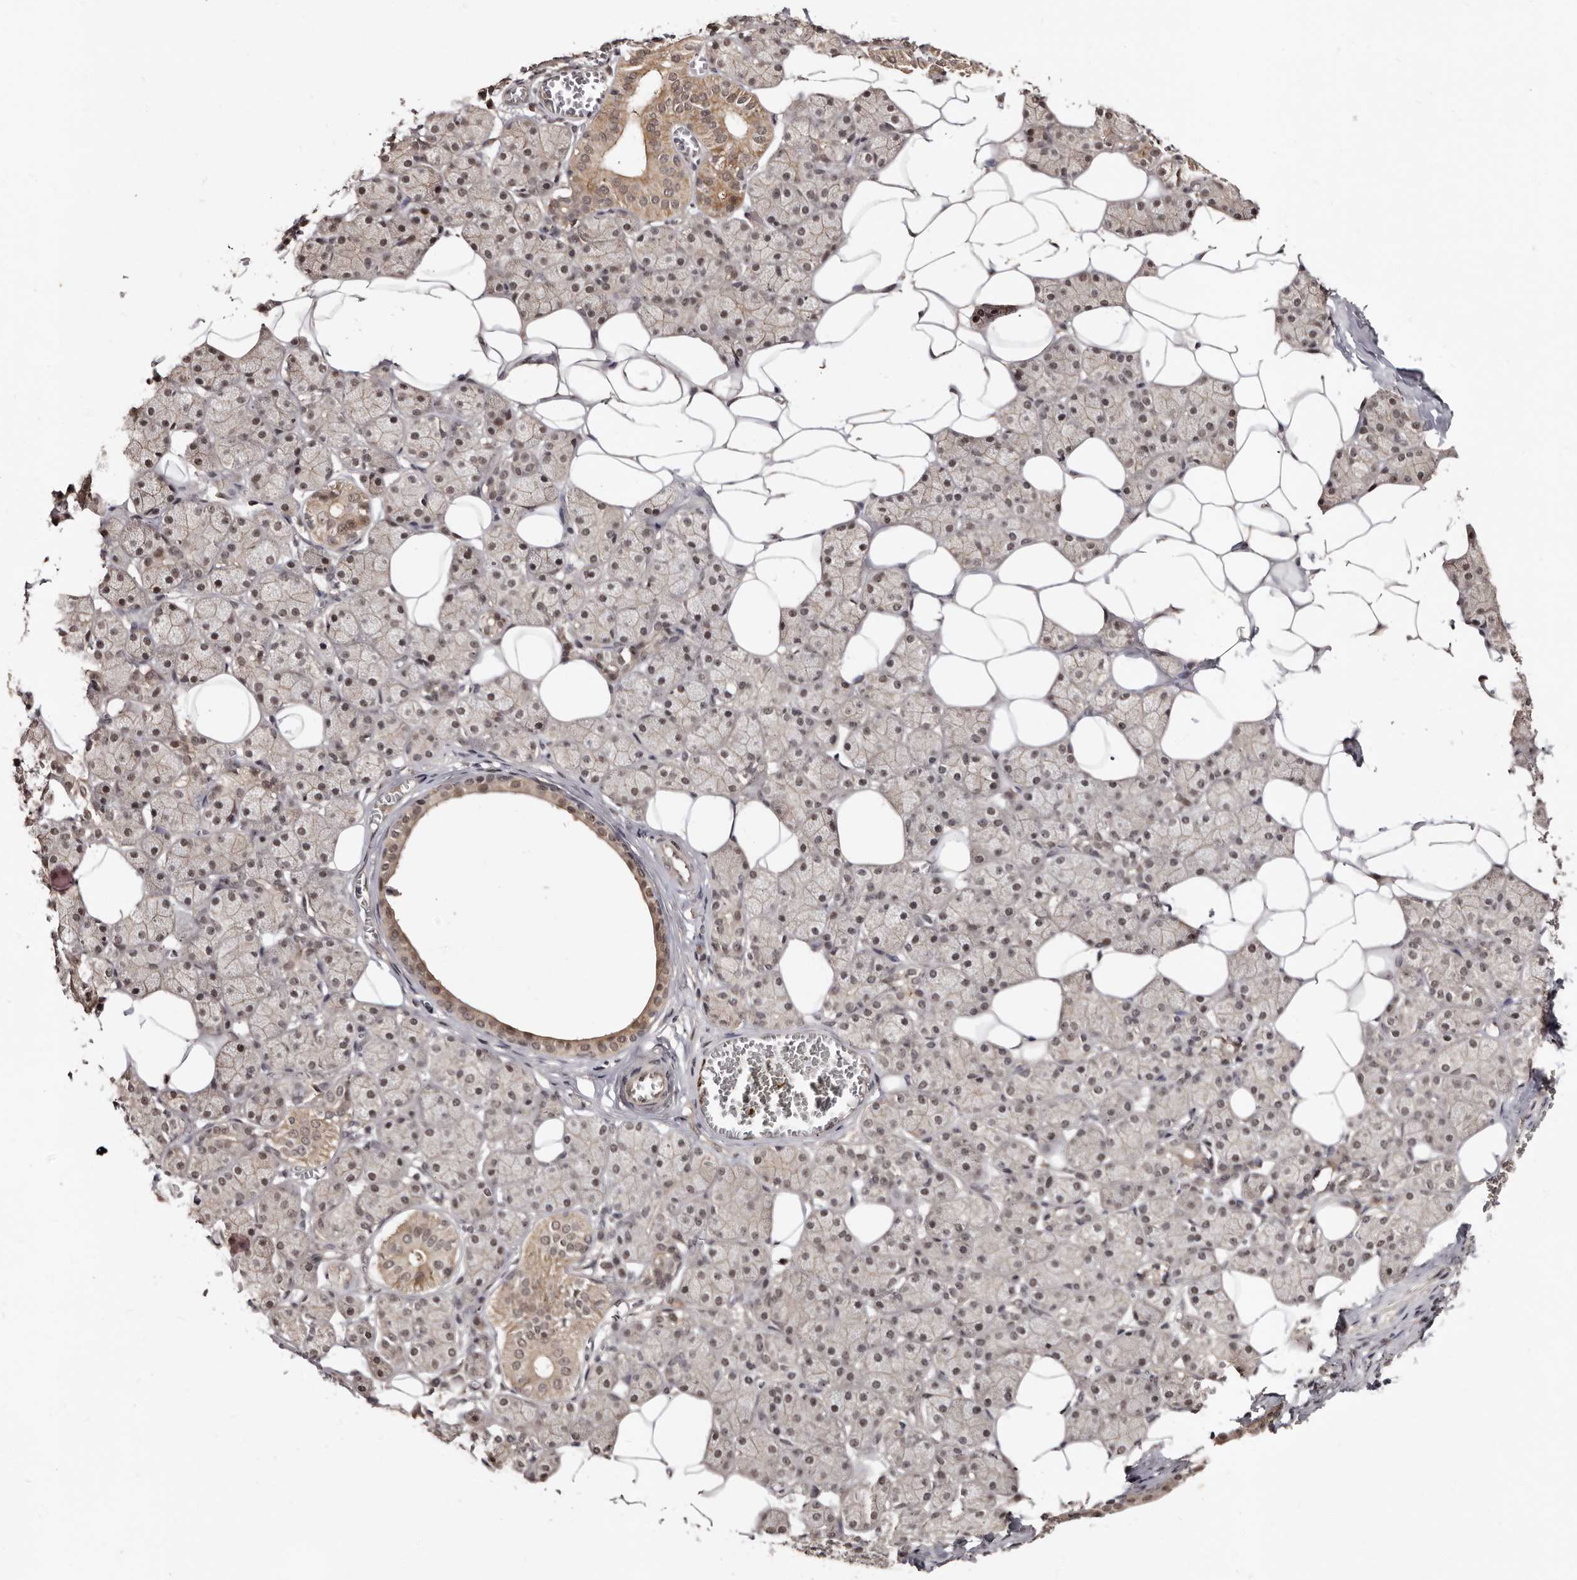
{"staining": {"intensity": "weak", "quantity": "<25%", "location": "cytoplasmic/membranous,nuclear"}, "tissue": "salivary gland", "cell_type": "Glandular cells", "image_type": "normal", "snomed": [{"axis": "morphology", "description": "Normal tissue, NOS"}, {"axis": "topography", "description": "Salivary gland"}], "caption": "This histopathology image is of benign salivary gland stained with IHC to label a protein in brown with the nuclei are counter-stained blue. There is no staining in glandular cells.", "gene": "TBC1D22B", "patient": {"sex": "female", "age": 33}}